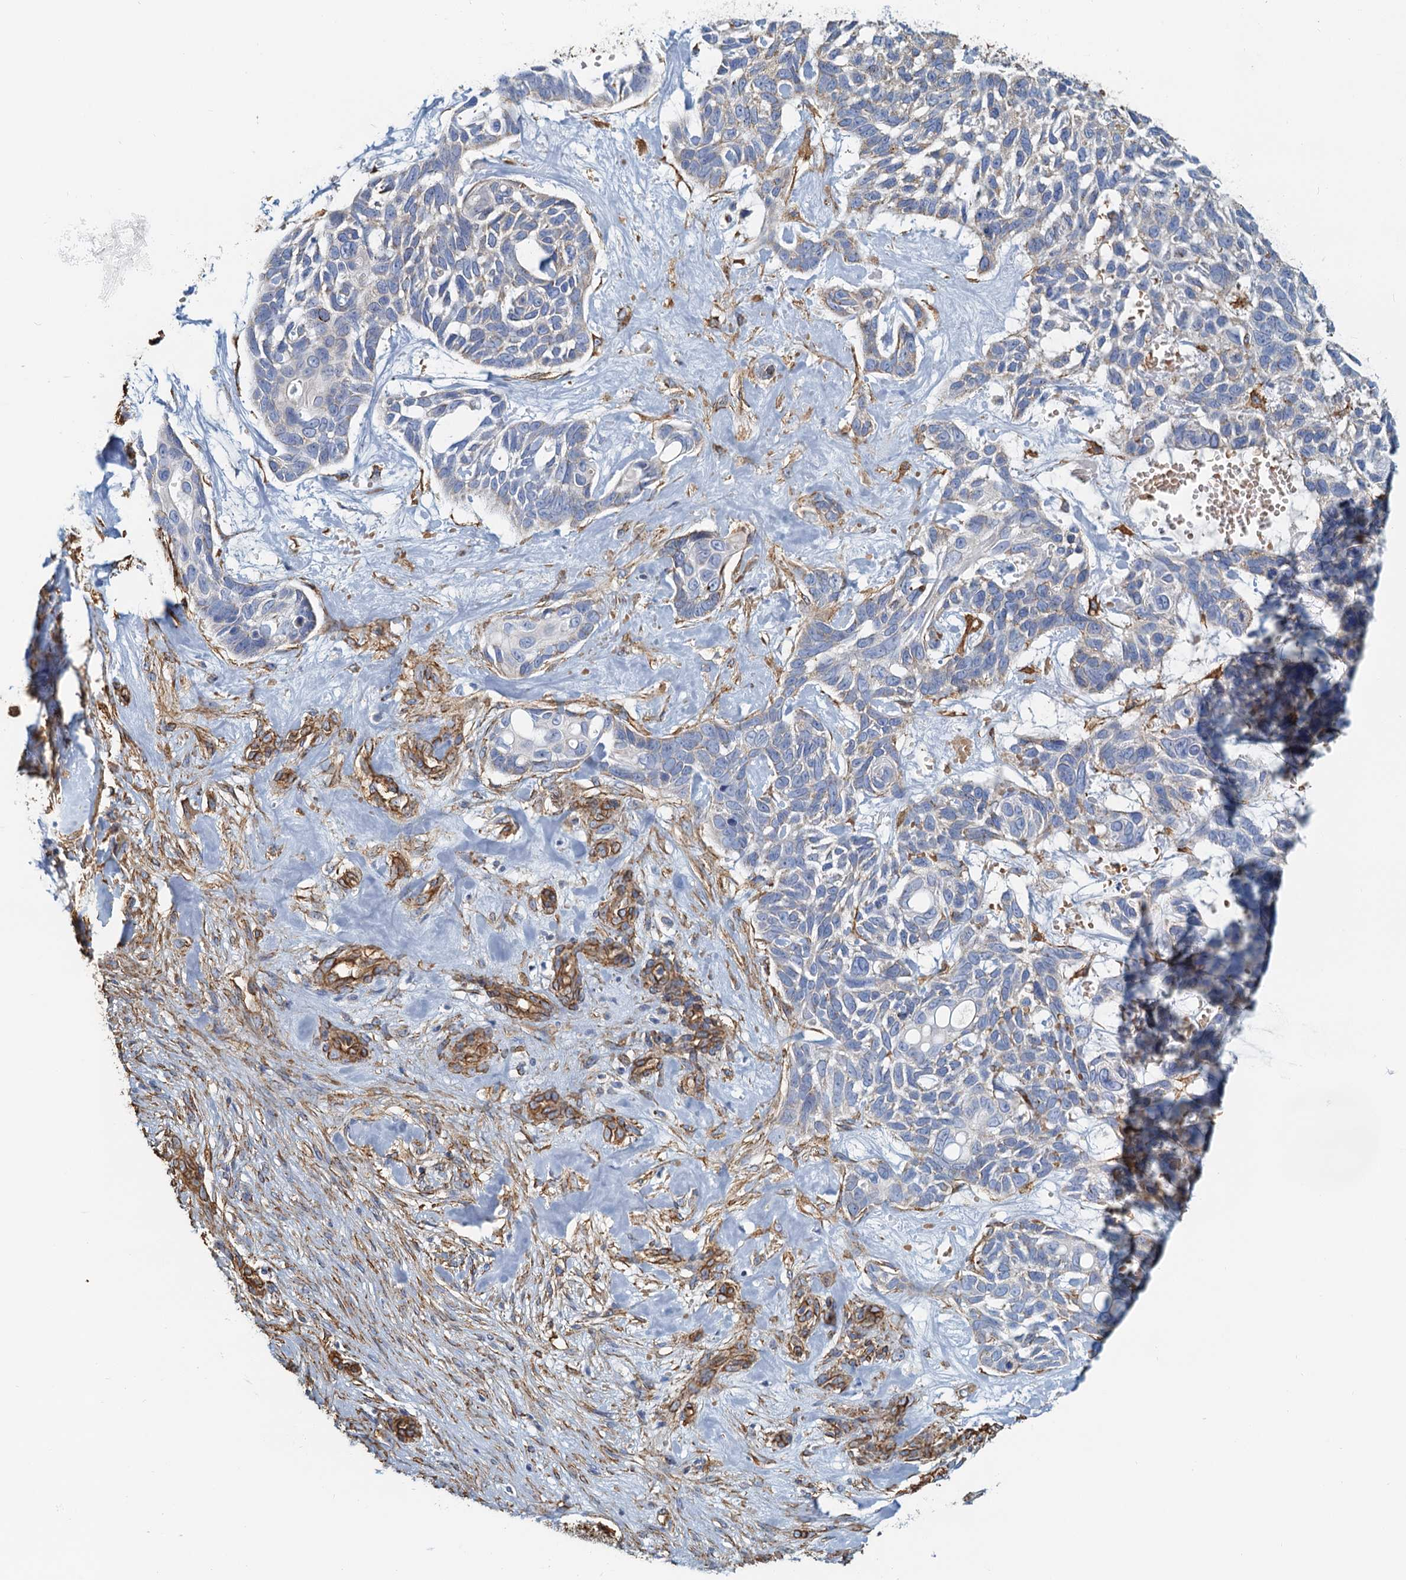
{"staining": {"intensity": "negative", "quantity": "none", "location": "none"}, "tissue": "skin cancer", "cell_type": "Tumor cells", "image_type": "cancer", "snomed": [{"axis": "morphology", "description": "Basal cell carcinoma"}, {"axis": "topography", "description": "Skin"}], "caption": "Immunohistochemistry image of skin basal cell carcinoma stained for a protein (brown), which shows no positivity in tumor cells.", "gene": "DGKG", "patient": {"sex": "male", "age": 88}}